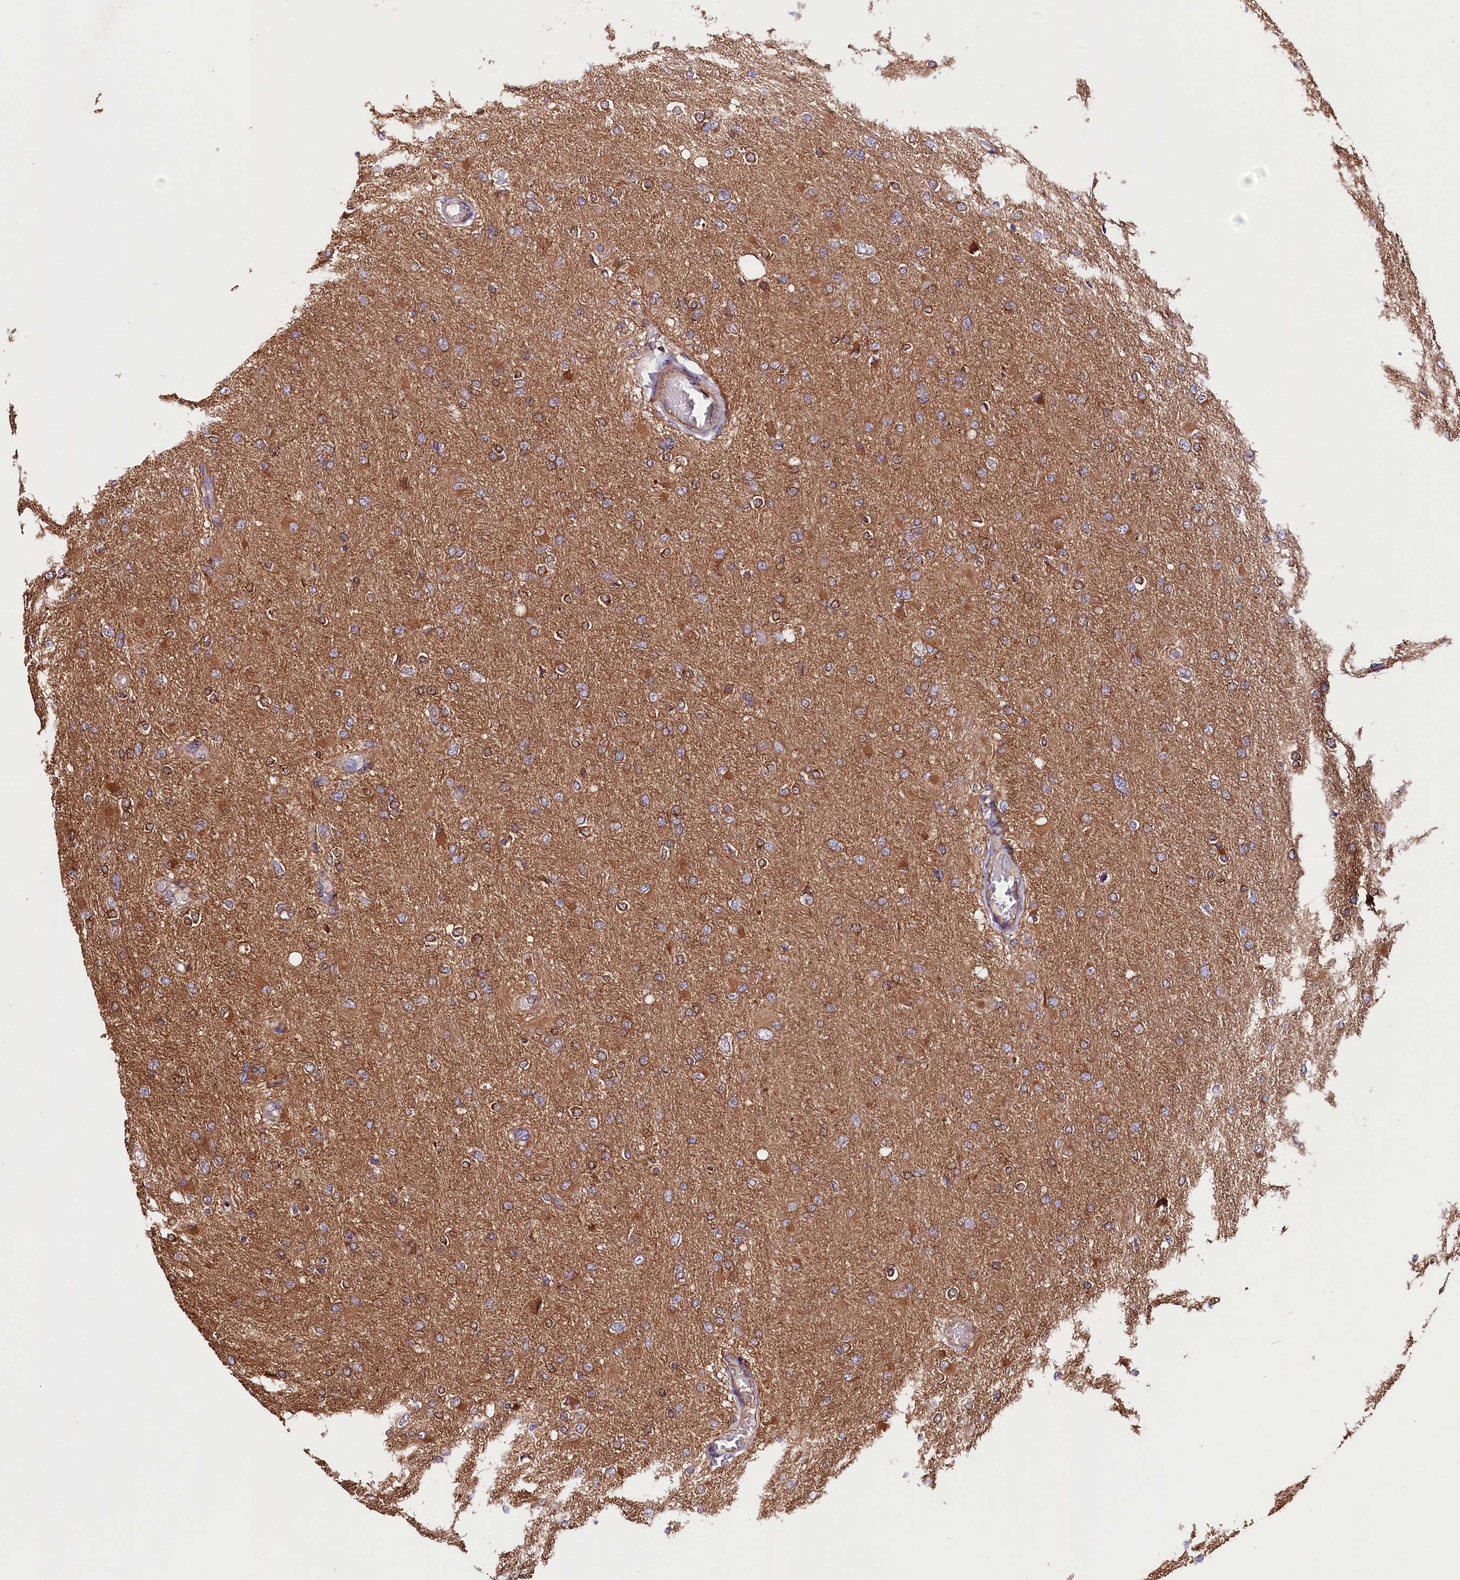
{"staining": {"intensity": "moderate", "quantity": "<25%", "location": "cytoplasmic/membranous"}, "tissue": "glioma", "cell_type": "Tumor cells", "image_type": "cancer", "snomed": [{"axis": "morphology", "description": "Glioma, malignant, High grade"}, {"axis": "topography", "description": "Cerebral cortex"}], "caption": "A photomicrograph of human glioma stained for a protein shows moderate cytoplasmic/membranous brown staining in tumor cells. (DAB (3,3'-diaminobenzidine) = brown stain, brightfield microscopy at high magnification).", "gene": "CEP295", "patient": {"sex": "female", "age": 36}}